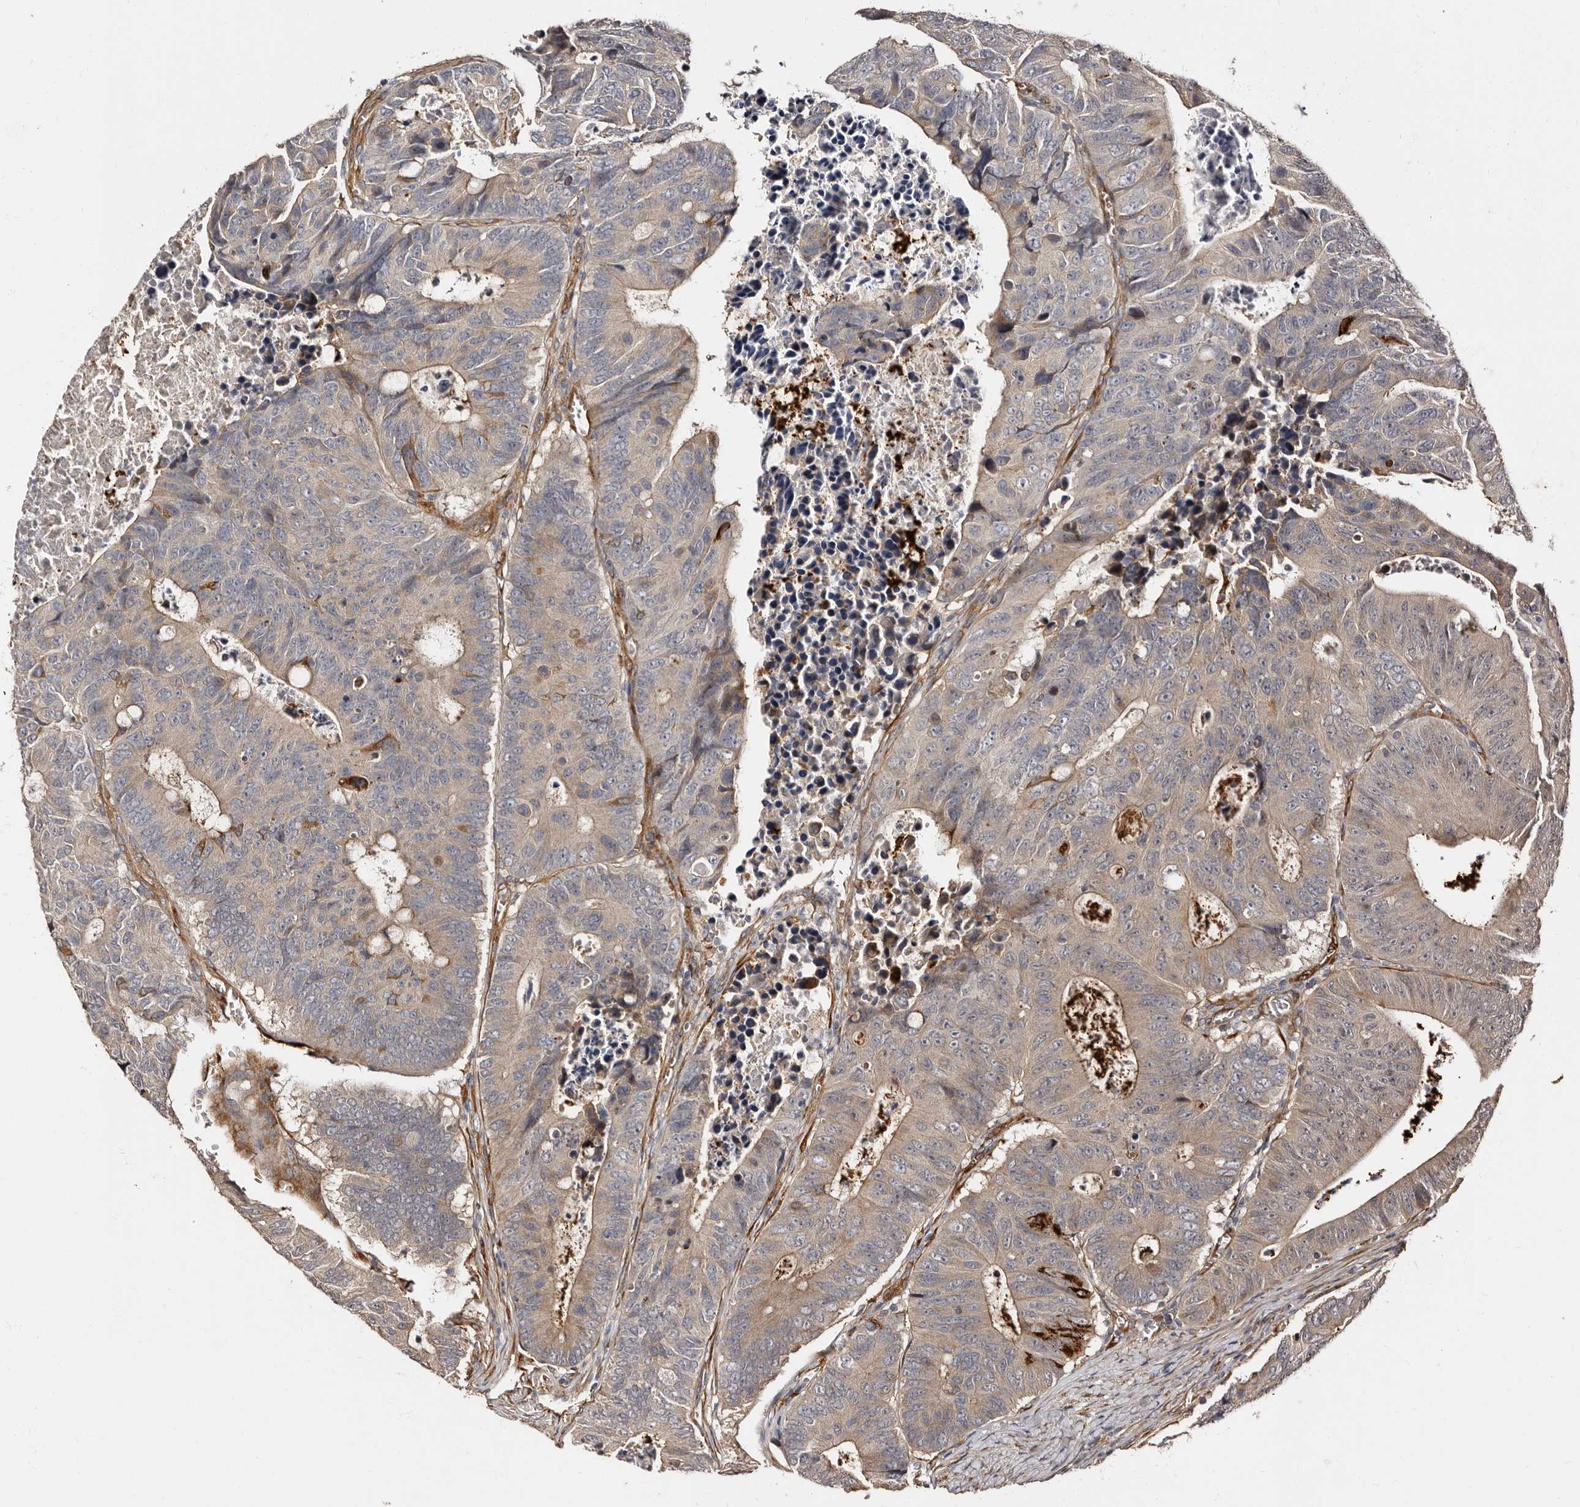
{"staining": {"intensity": "weak", "quantity": "<25%", "location": "cytoplasmic/membranous"}, "tissue": "colorectal cancer", "cell_type": "Tumor cells", "image_type": "cancer", "snomed": [{"axis": "morphology", "description": "Adenocarcinoma, NOS"}, {"axis": "topography", "description": "Colon"}], "caption": "DAB immunohistochemical staining of colorectal adenocarcinoma displays no significant staining in tumor cells. The staining was performed using DAB to visualize the protein expression in brown, while the nuclei were stained in blue with hematoxylin (Magnification: 20x).", "gene": "TBC1D22B", "patient": {"sex": "male", "age": 87}}